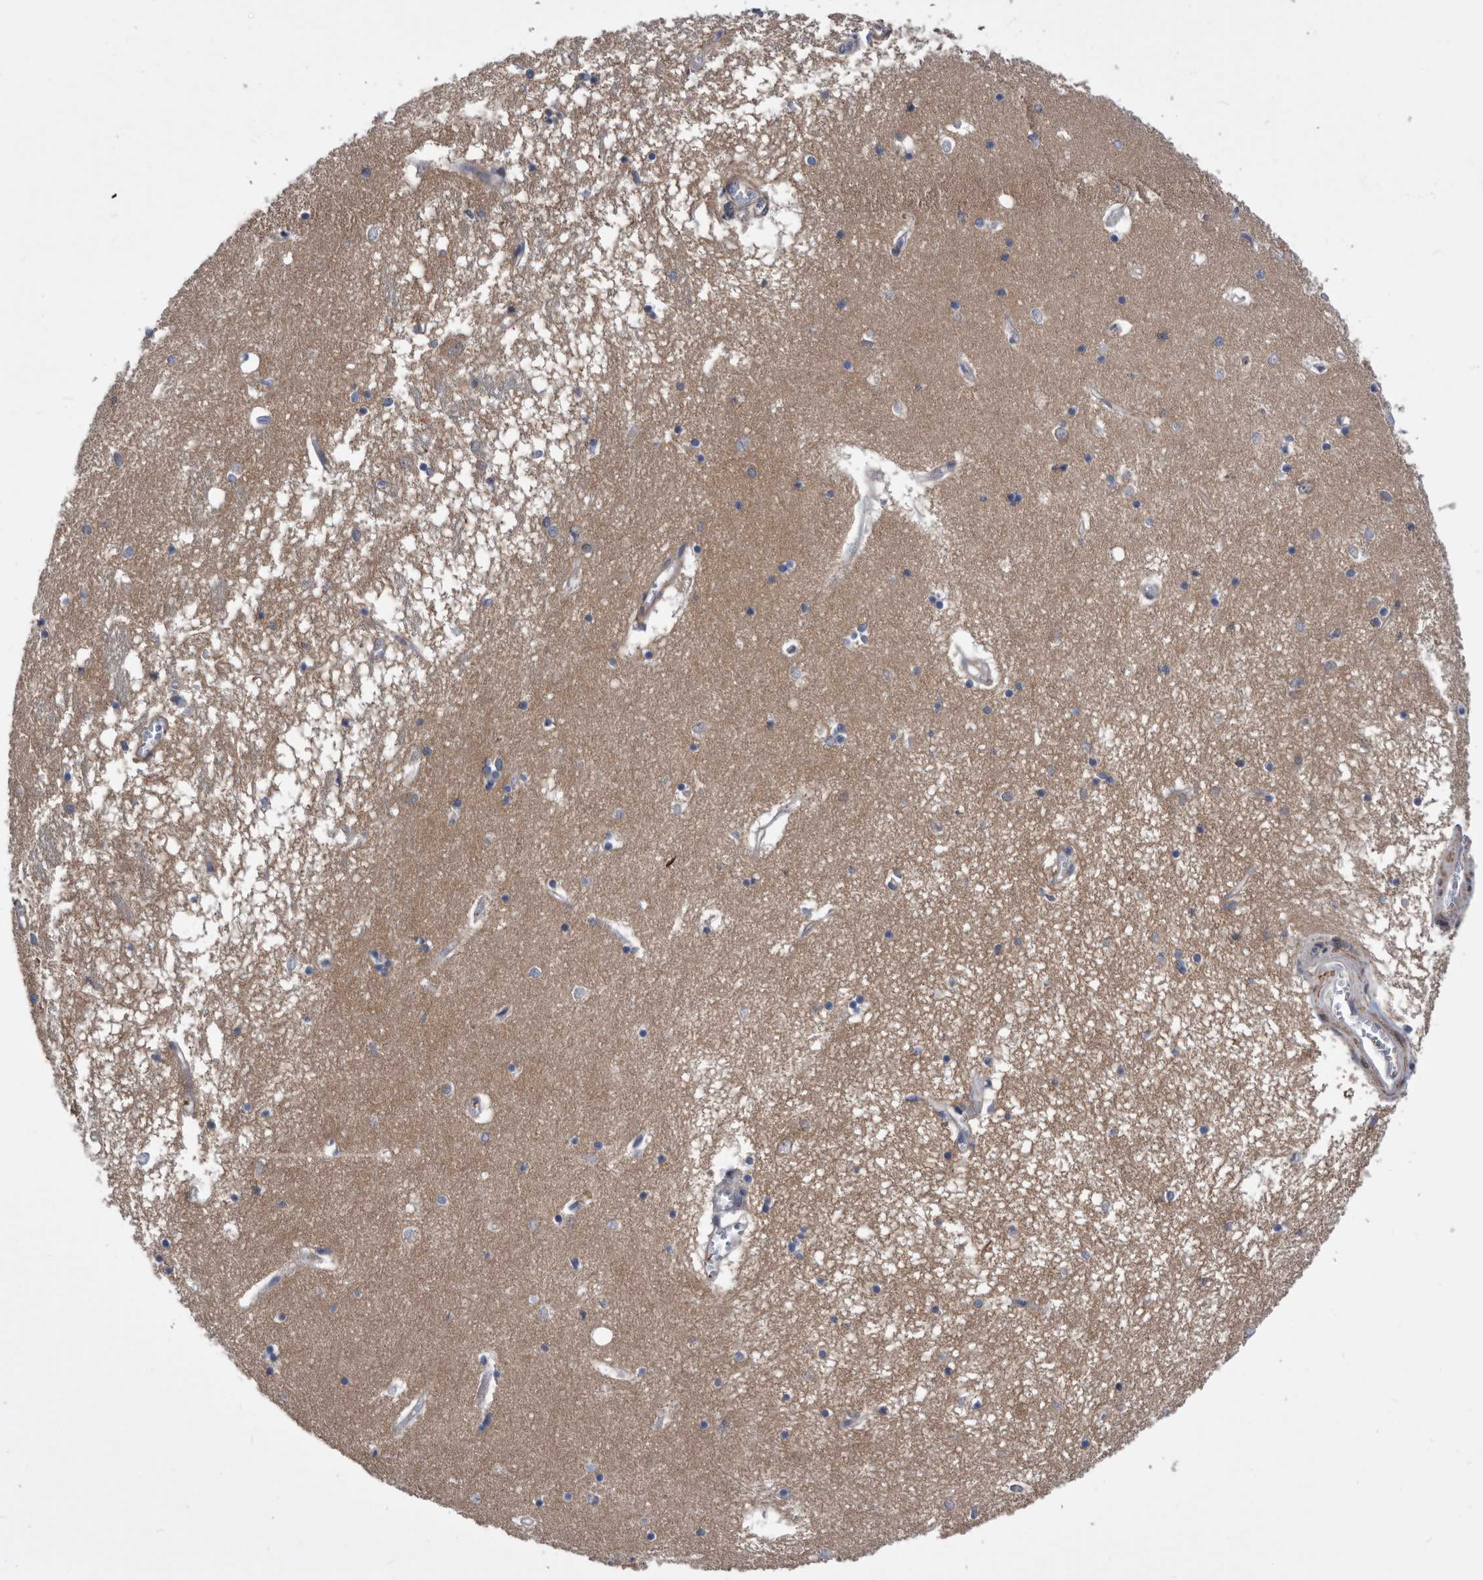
{"staining": {"intensity": "weak", "quantity": "<25%", "location": "cytoplasmic/membranous"}, "tissue": "hippocampus", "cell_type": "Glial cells", "image_type": "normal", "snomed": [{"axis": "morphology", "description": "Normal tissue, NOS"}, {"axis": "topography", "description": "Hippocampus"}], "caption": "Unremarkable hippocampus was stained to show a protein in brown. There is no significant staining in glial cells. Brightfield microscopy of IHC stained with DAB (3,3'-diaminobenzidine) (brown) and hematoxylin (blue), captured at high magnification.", "gene": "BAIAP3", "patient": {"sex": "male", "age": 70}}